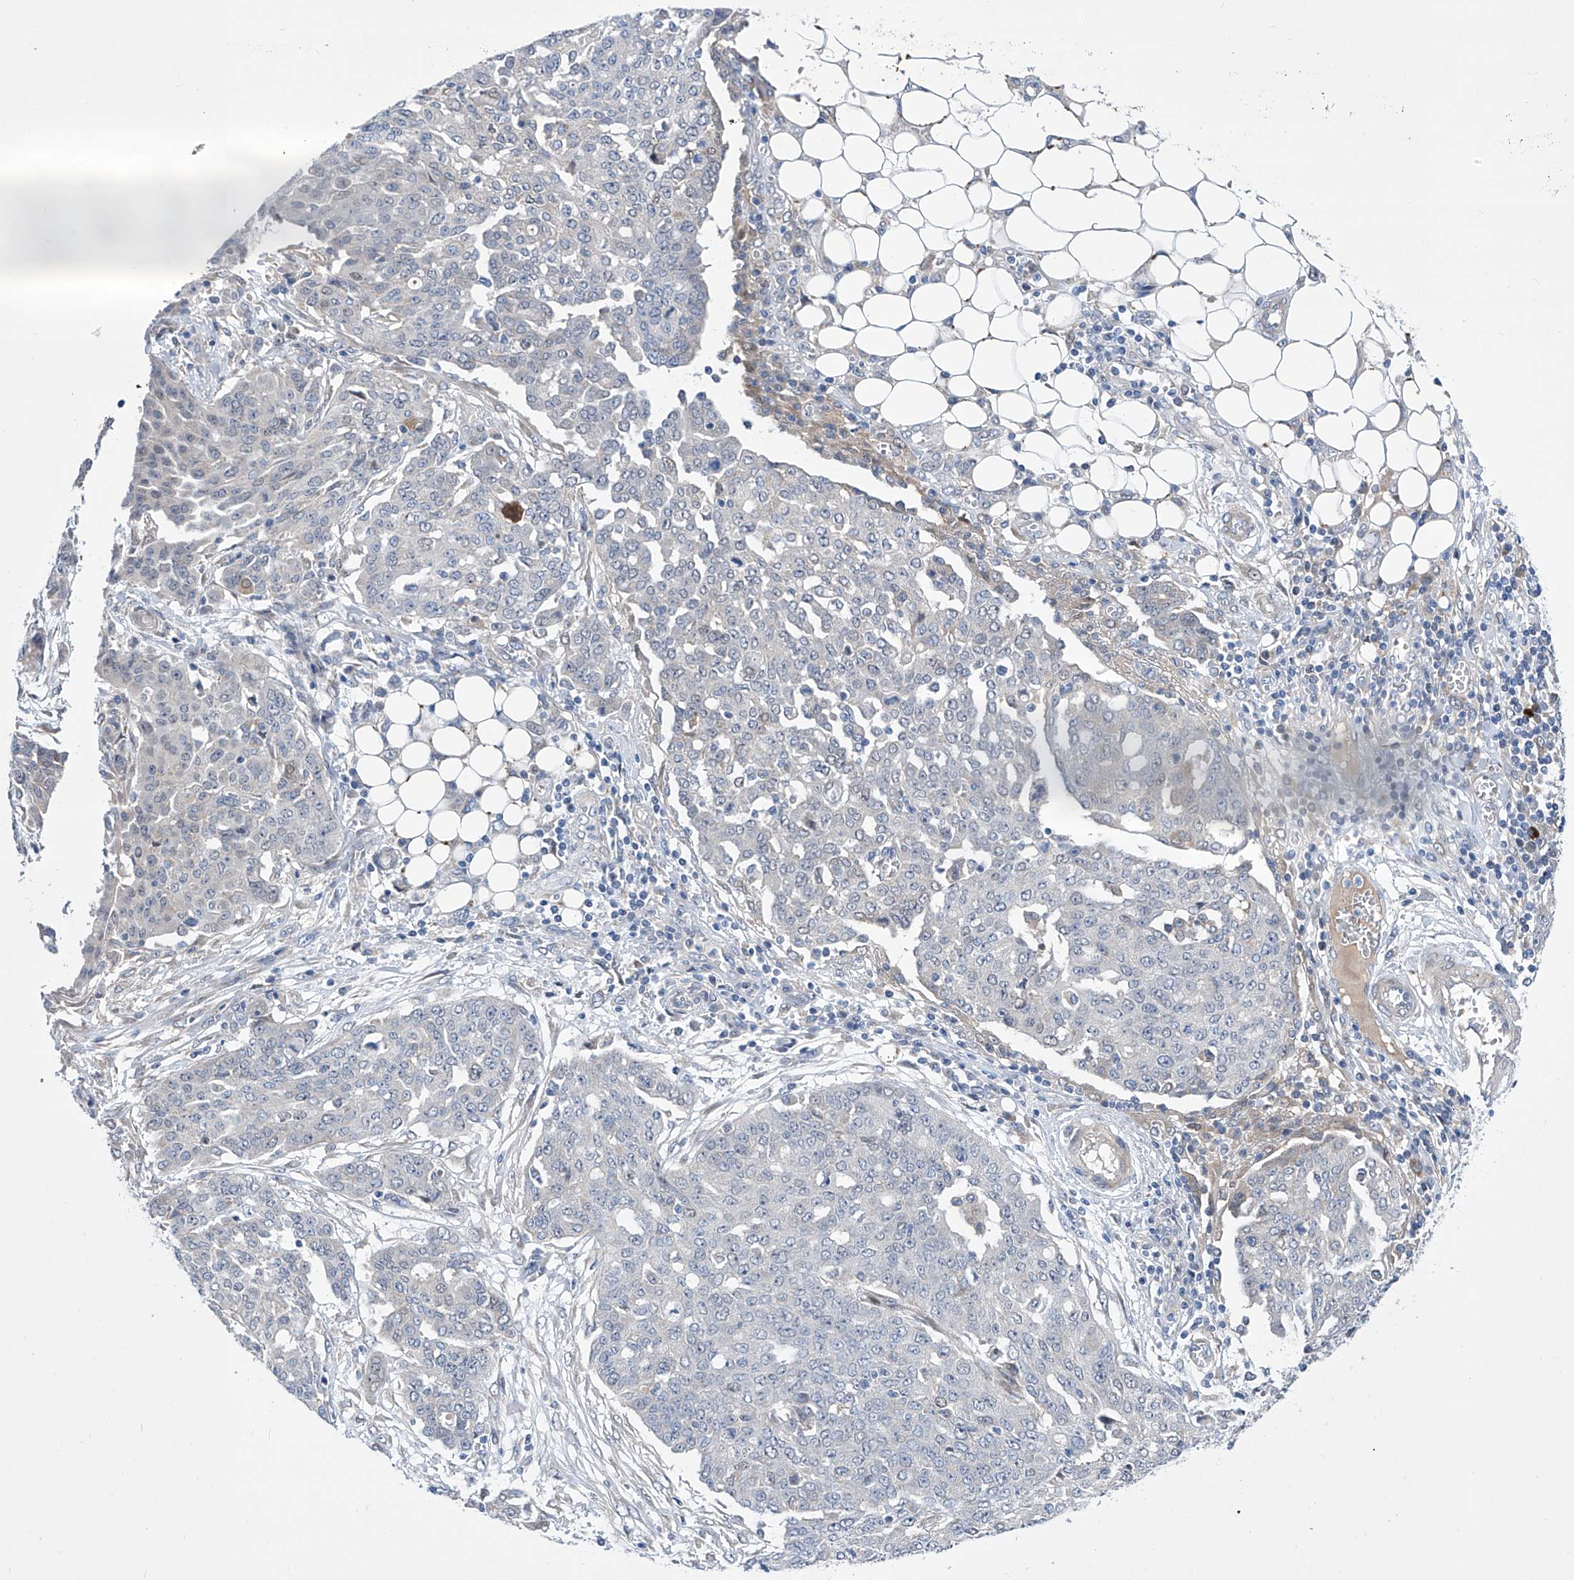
{"staining": {"intensity": "negative", "quantity": "none", "location": "none"}, "tissue": "ovarian cancer", "cell_type": "Tumor cells", "image_type": "cancer", "snomed": [{"axis": "morphology", "description": "Cystadenocarcinoma, serous, NOS"}, {"axis": "topography", "description": "Soft tissue"}, {"axis": "topography", "description": "Ovary"}], "caption": "High magnification brightfield microscopy of ovarian cancer (serous cystadenocarcinoma) stained with DAB (brown) and counterstained with hematoxylin (blue): tumor cells show no significant positivity.", "gene": "SRBD1", "patient": {"sex": "female", "age": 57}}